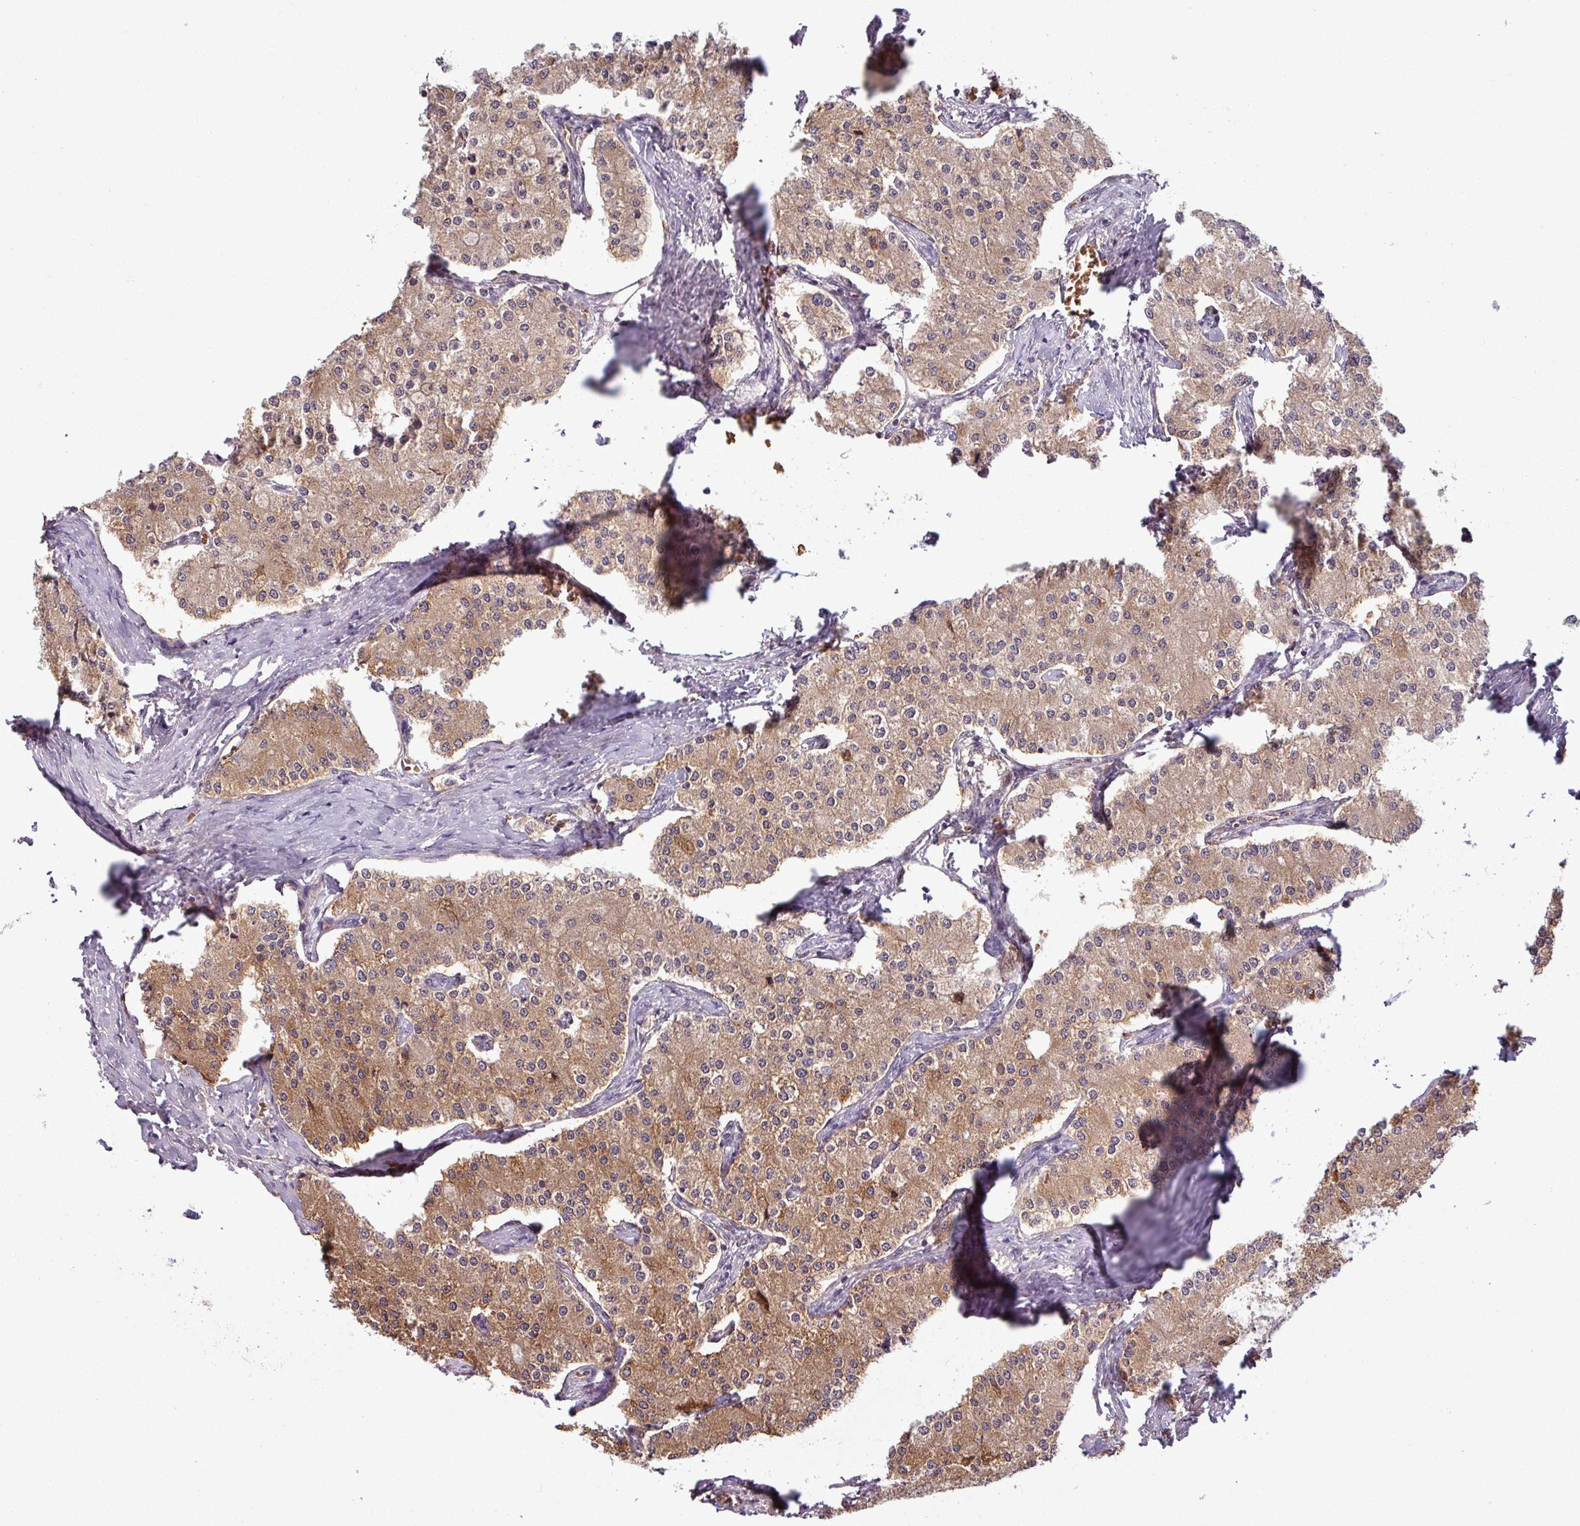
{"staining": {"intensity": "moderate", "quantity": ">75%", "location": "cytoplasmic/membranous"}, "tissue": "carcinoid", "cell_type": "Tumor cells", "image_type": "cancer", "snomed": [{"axis": "morphology", "description": "Carcinoid, malignant, NOS"}, {"axis": "topography", "description": "Colon"}], "caption": "This is an image of IHC staining of carcinoid (malignant), which shows moderate expression in the cytoplasmic/membranous of tumor cells.", "gene": "NPFFR1", "patient": {"sex": "female", "age": 52}}